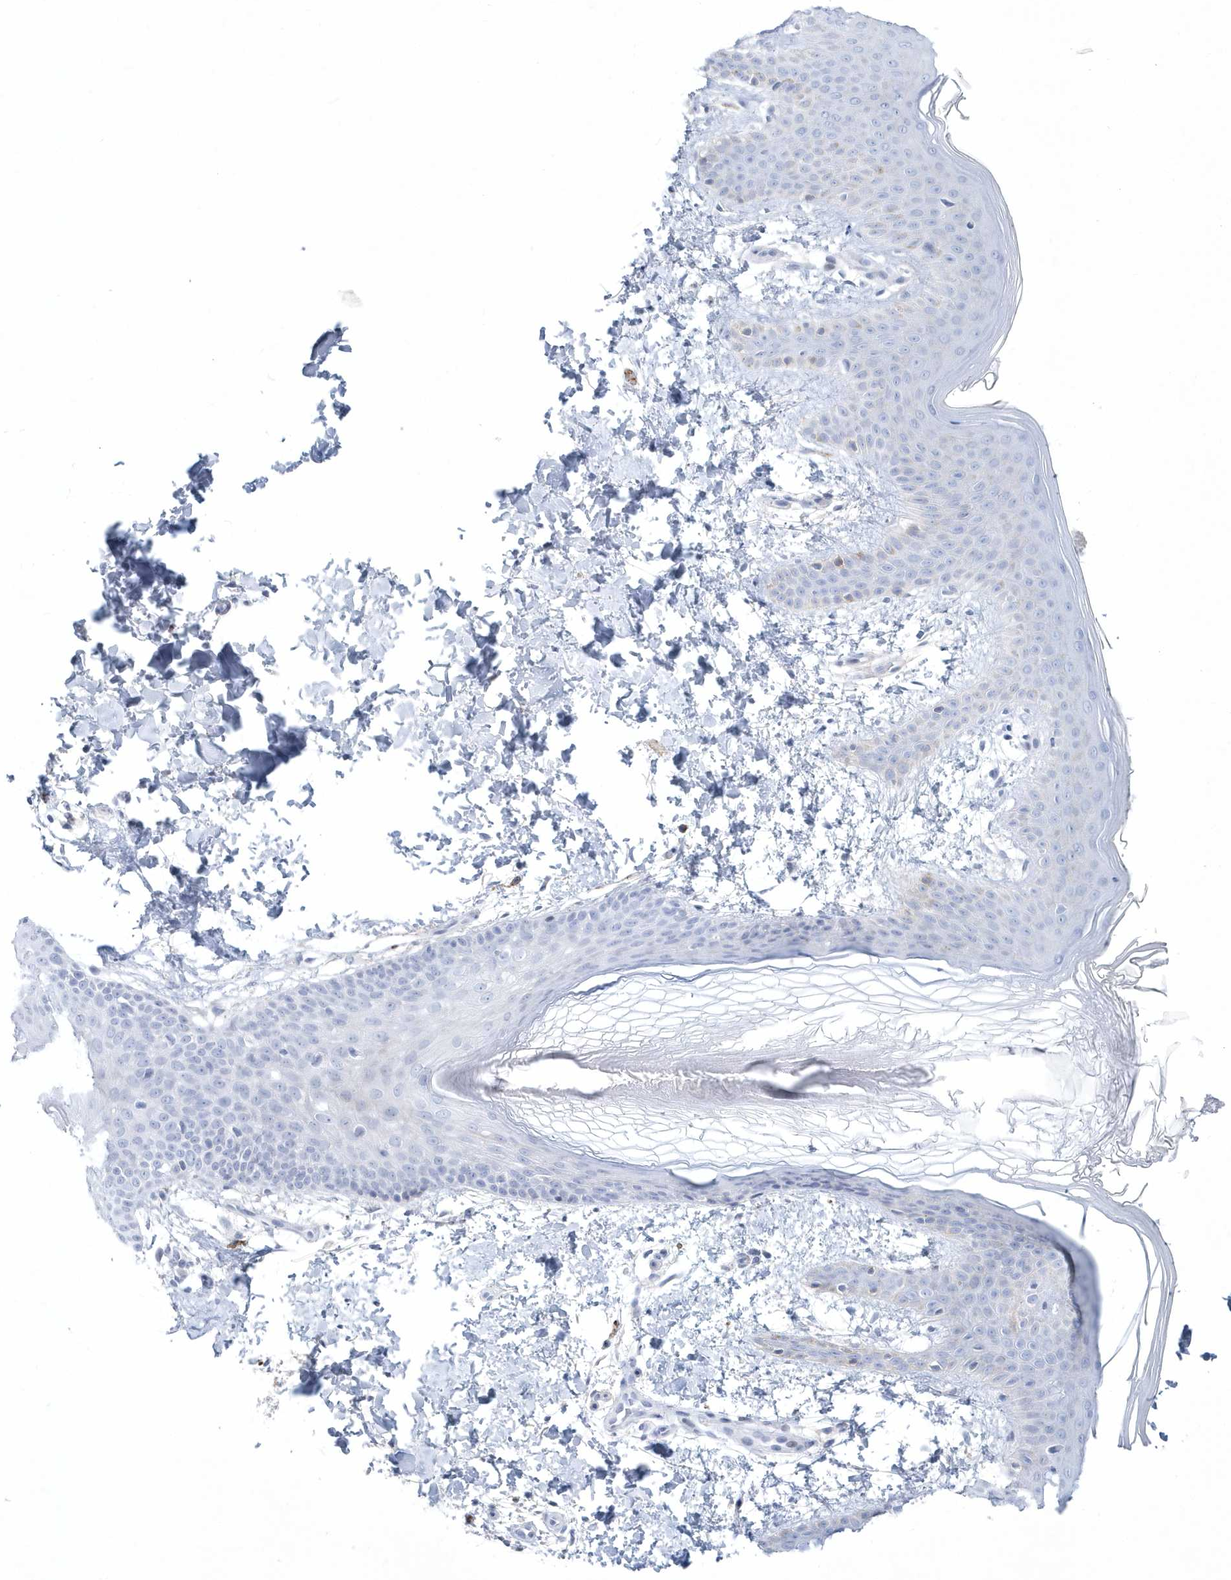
{"staining": {"intensity": "negative", "quantity": "none", "location": "none"}, "tissue": "skin", "cell_type": "Fibroblasts", "image_type": "normal", "snomed": [{"axis": "morphology", "description": "Normal tissue, NOS"}, {"axis": "topography", "description": "Skin"}], "caption": "IHC photomicrograph of unremarkable human skin stained for a protein (brown), which demonstrates no positivity in fibroblasts.", "gene": "WDR27", "patient": {"sex": "male", "age": 36}}